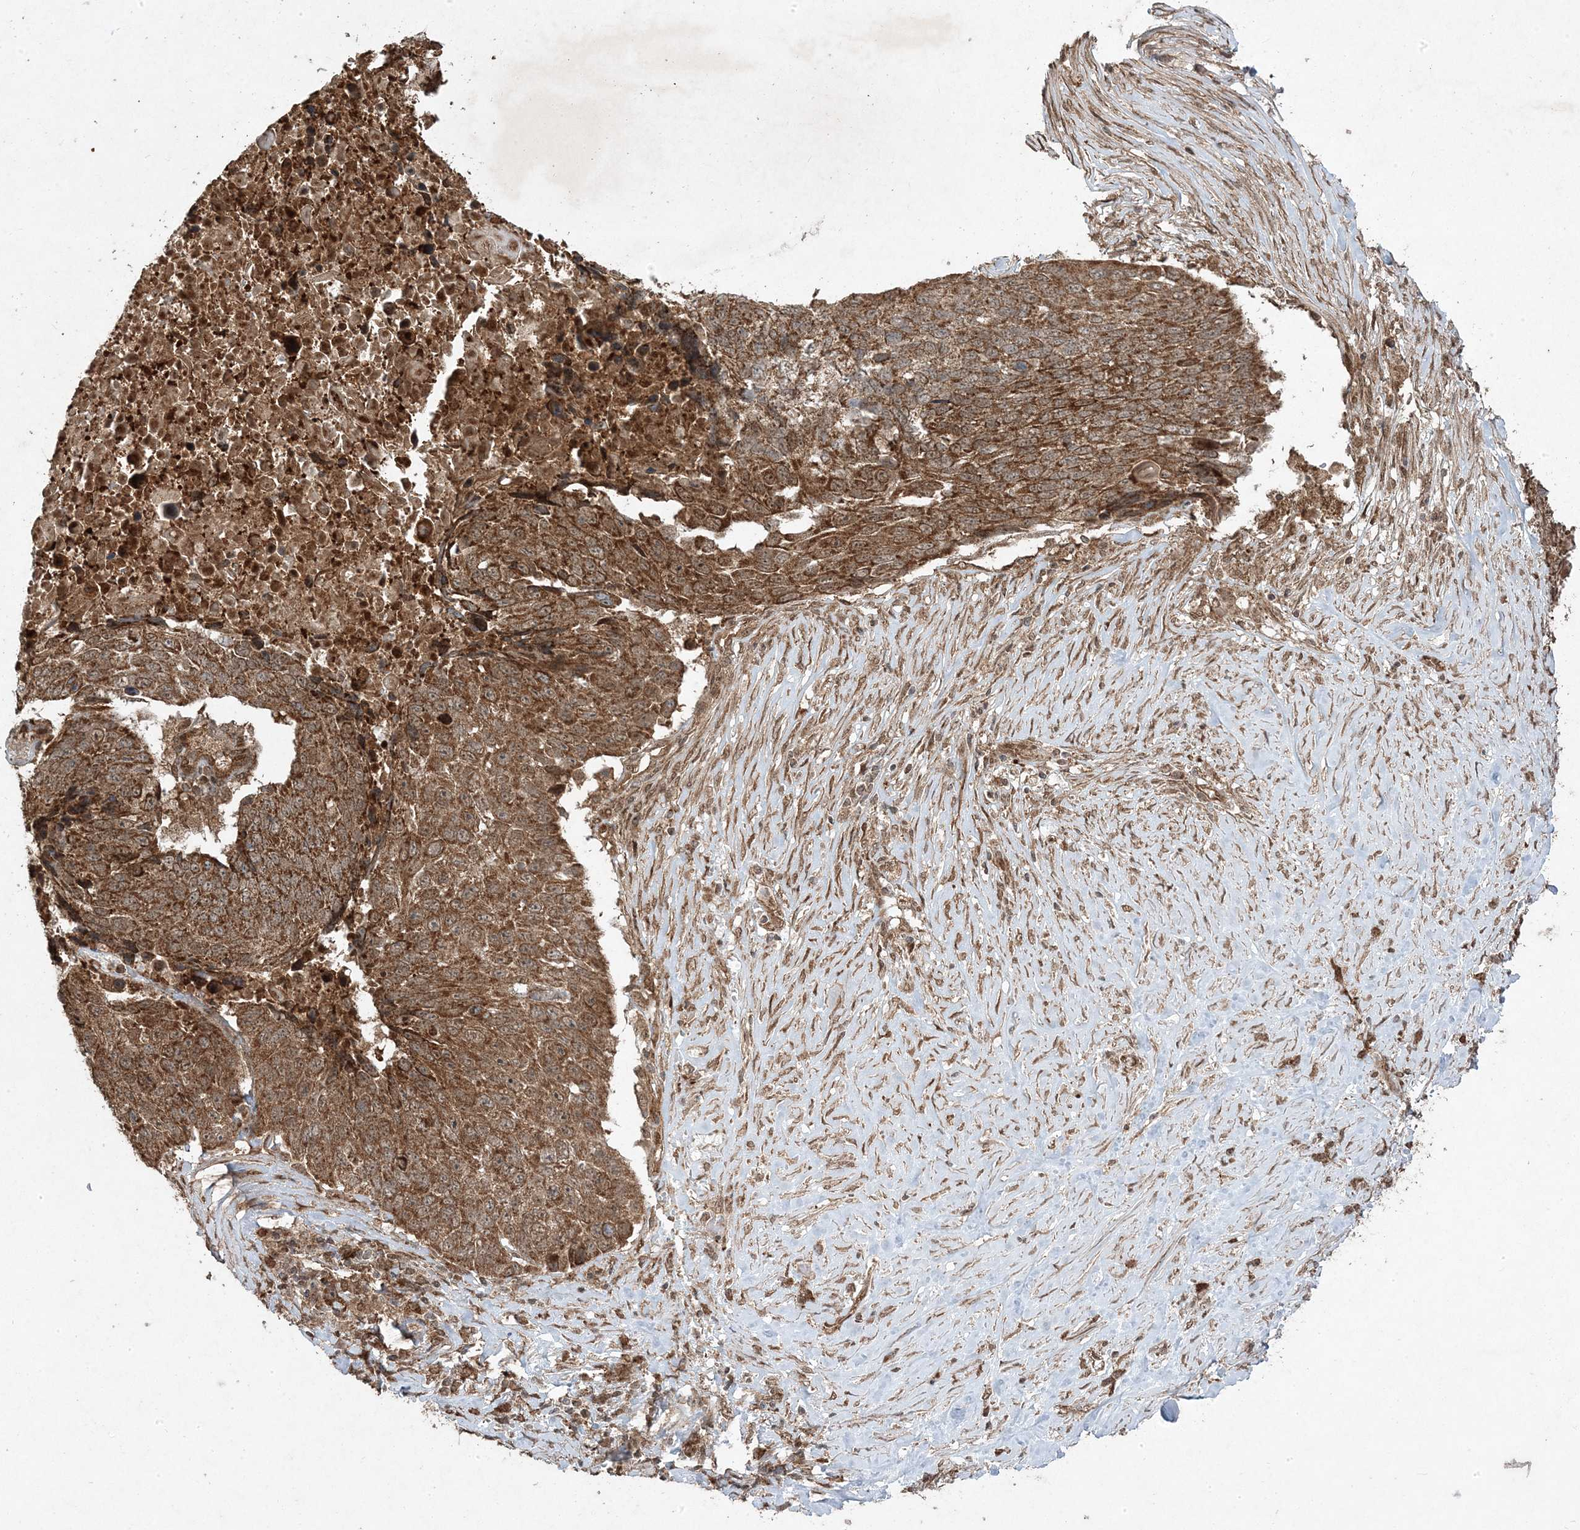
{"staining": {"intensity": "moderate", "quantity": ">75%", "location": "cytoplasmic/membranous,nuclear"}, "tissue": "lung cancer", "cell_type": "Tumor cells", "image_type": "cancer", "snomed": [{"axis": "morphology", "description": "Squamous cell carcinoma, NOS"}, {"axis": "topography", "description": "Lung"}], "caption": "This histopathology image exhibits immunohistochemistry (IHC) staining of human squamous cell carcinoma (lung), with medium moderate cytoplasmic/membranous and nuclear positivity in about >75% of tumor cells.", "gene": "PLEKHM2", "patient": {"sex": "male", "age": 66}}